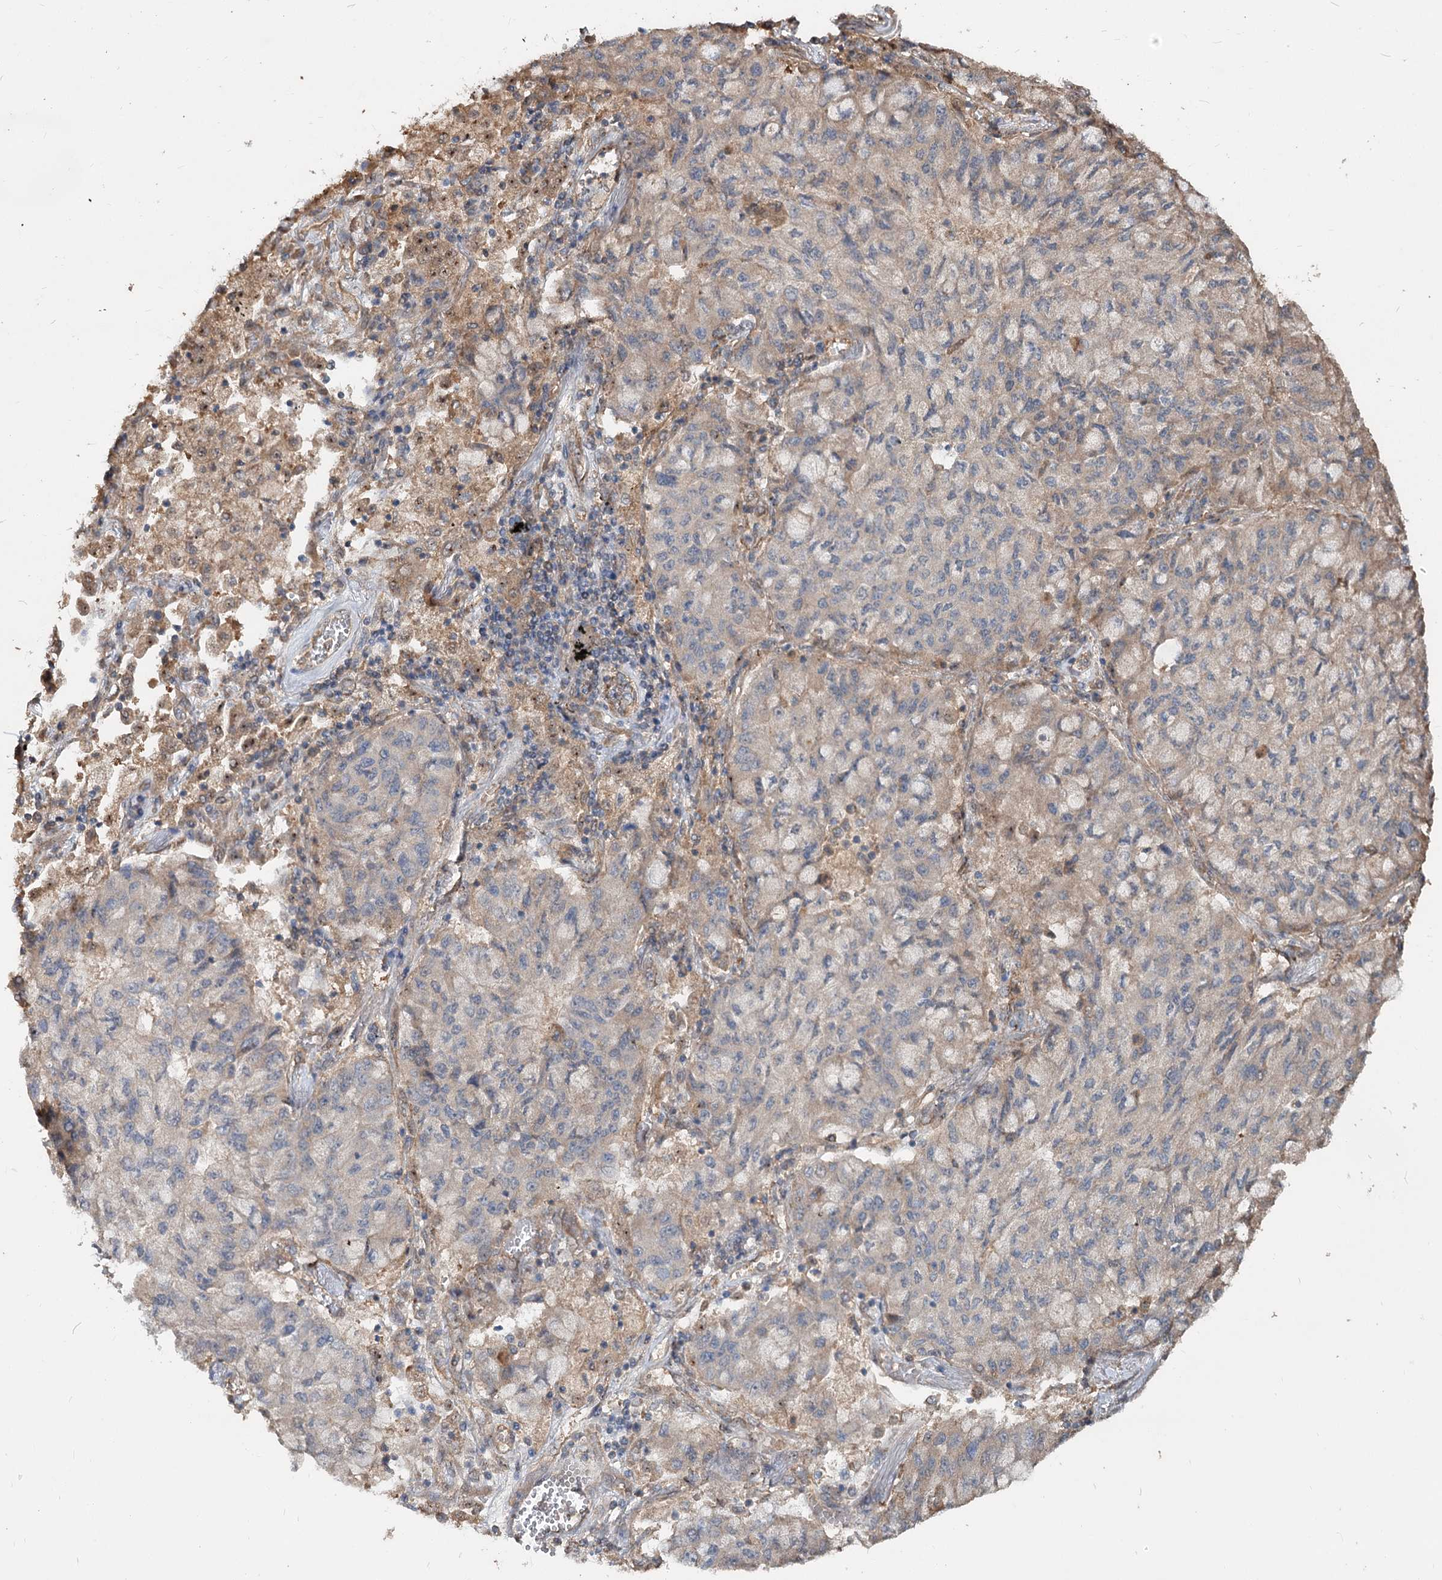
{"staining": {"intensity": "negative", "quantity": "none", "location": "none"}, "tissue": "lung cancer", "cell_type": "Tumor cells", "image_type": "cancer", "snomed": [{"axis": "morphology", "description": "Squamous cell carcinoma, NOS"}, {"axis": "topography", "description": "Lung"}], "caption": "Tumor cells are negative for brown protein staining in lung cancer.", "gene": "SPART", "patient": {"sex": "male", "age": 74}}